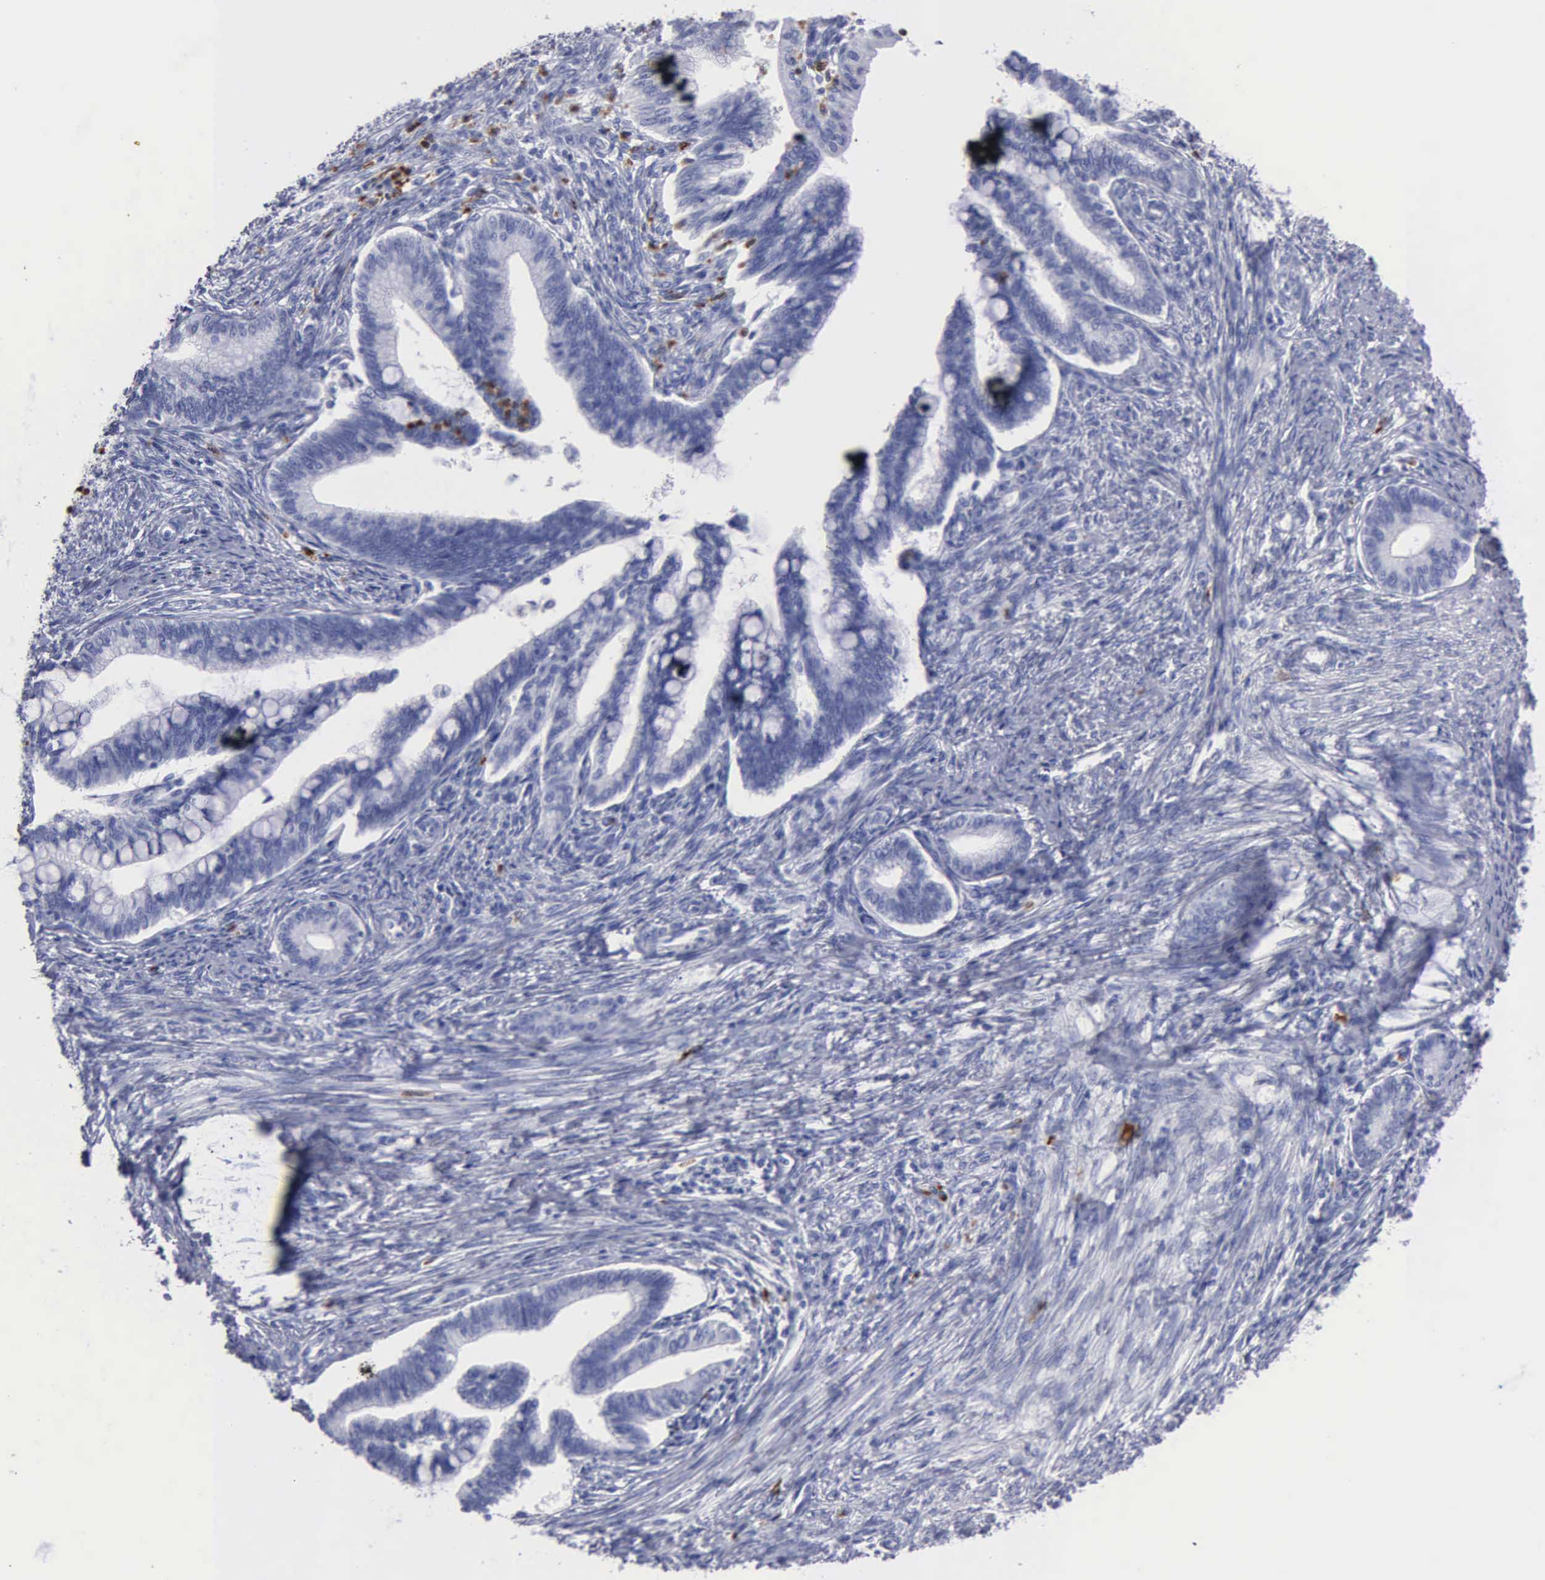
{"staining": {"intensity": "negative", "quantity": "none", "location": "none"}, "tissue": "cervical cancer", "cell_type": "Tumor cells", "image_type": "cancer", "snomed": [{"axis": "morphology", "description": "Adenocarcinoma, NOS"}, {"axis": "topography", "description": "Cervix"}], "caption": "Tumor cells show no significant protein positivity in cervical cancer. (Stains: DAB IHC with hematoxylin counter stain, Microscopy: brightfield microscopy at high magnification).", "gene": "CTSG", "patient": {"sex": "female", "age": 36}}